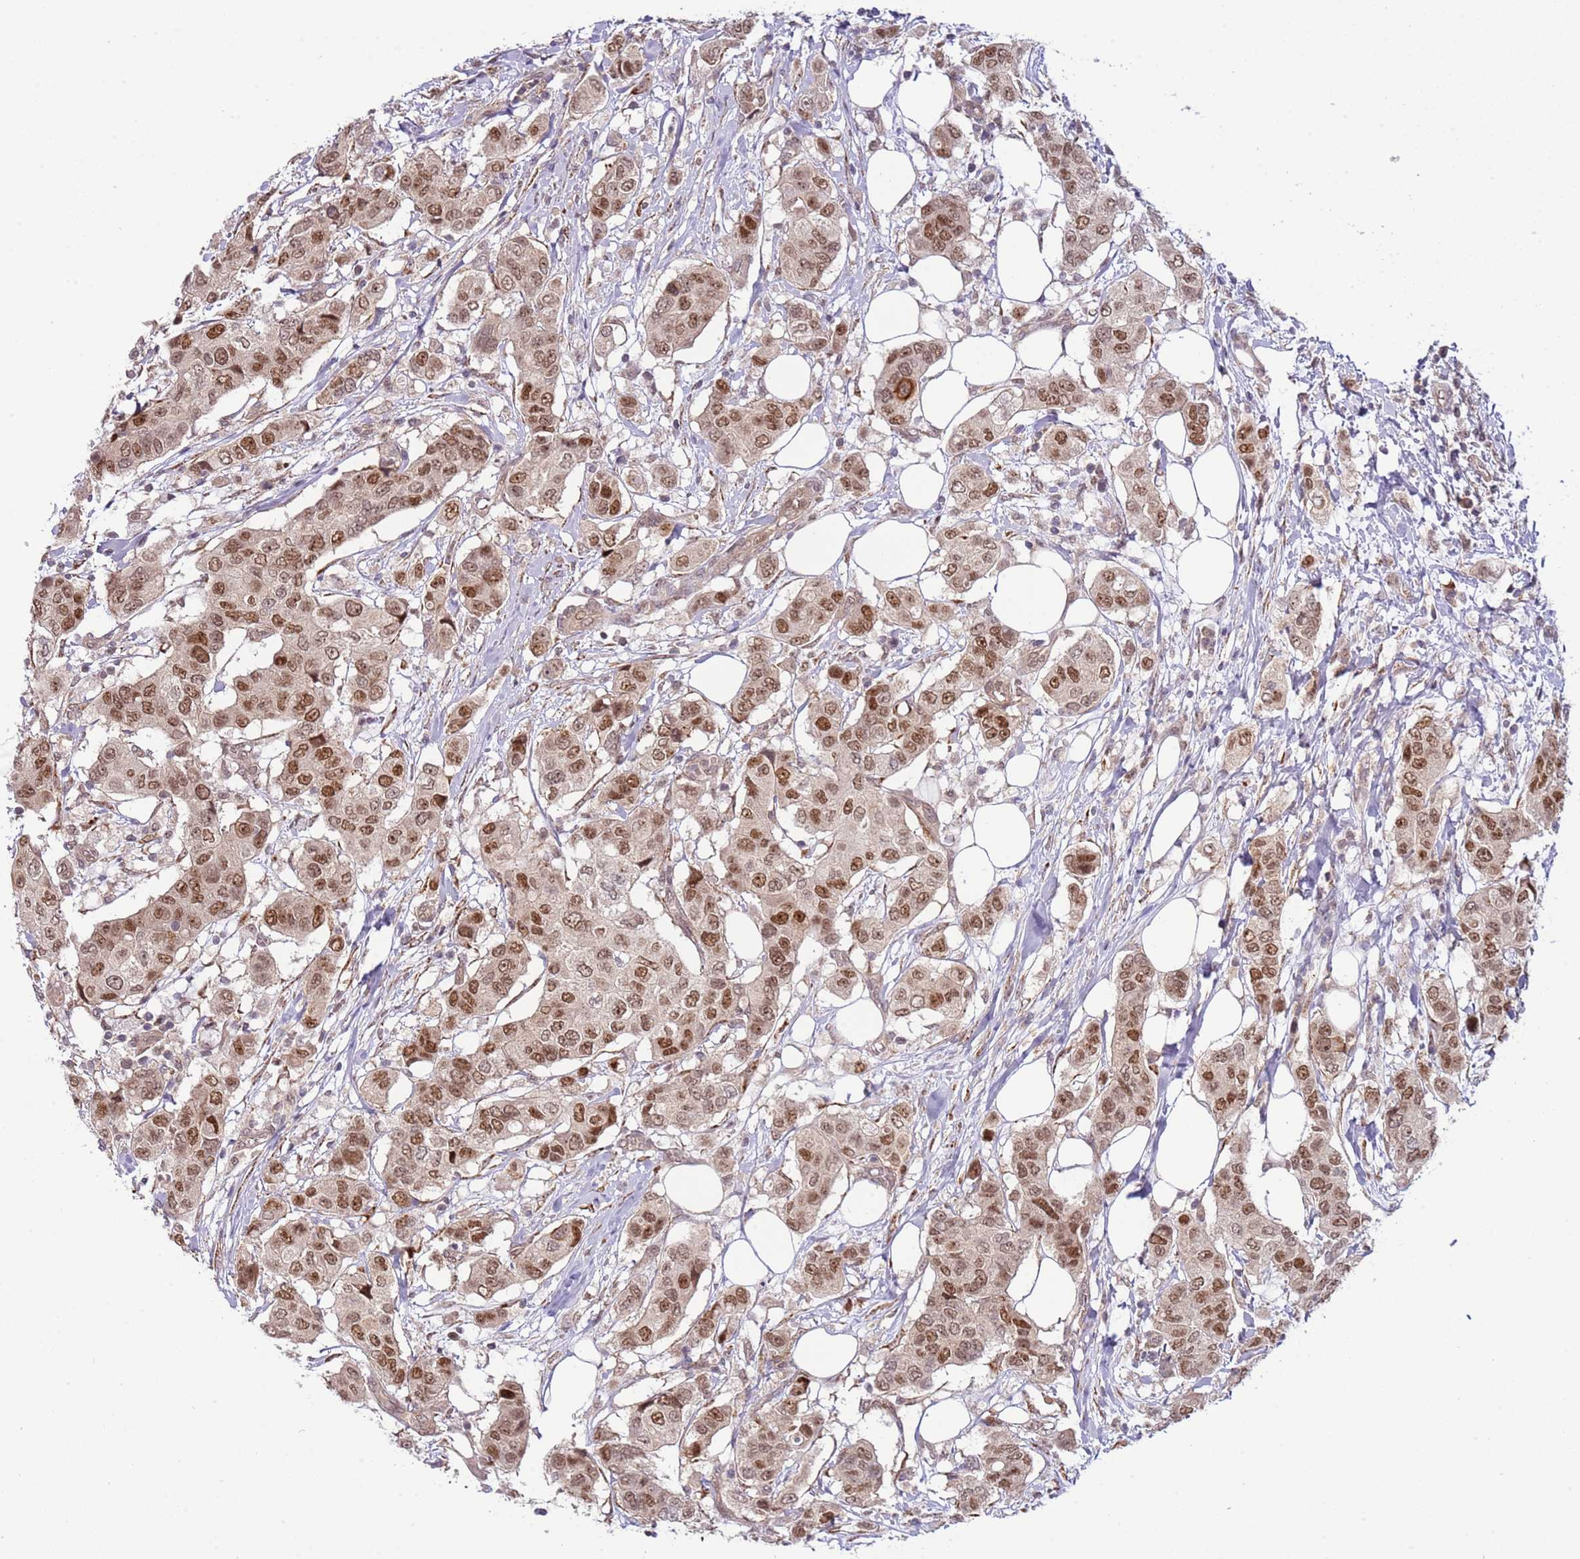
{"staining": {"intensity": "moderate", "quantity": ">75%", "location": "nuclear"}, "tissue": "breast cancer", "cell_type": "Tumor cells", "image_type": "cancer", "snomed": [{"axis": "morphology", "description": "Lobular carcinoma"}, {"axis": "topography", "description": "Breast"}], "caption": "Breast cancer was stained to show a protein in brown. There is medium levels of moderate nuclear positivity in about >75% of tumor cells.", "gene": "CHD1", "patient": {"sex": "female", "age": 51}}